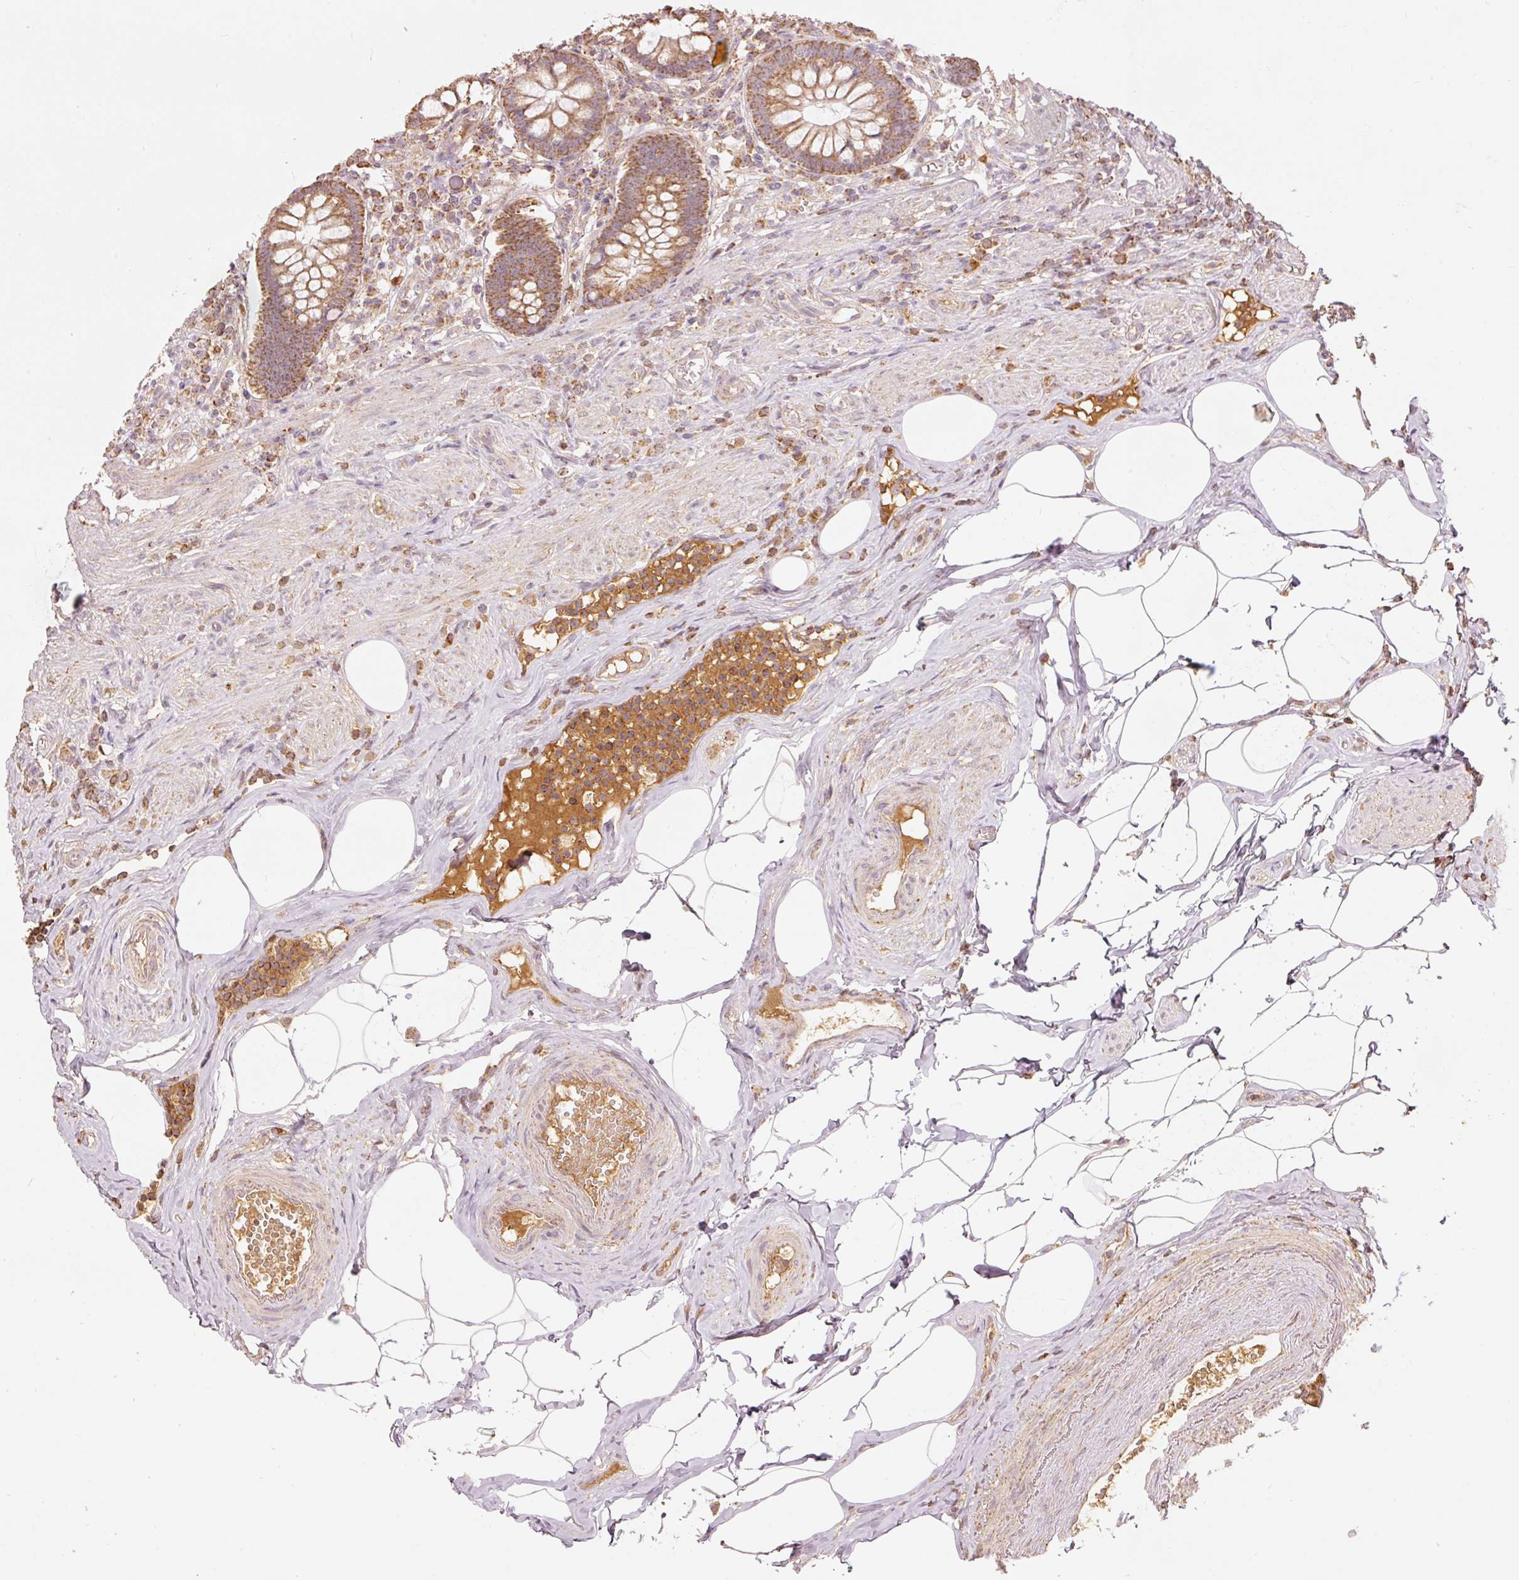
{"staining": {"intensity": "moderate", "quantity": ">75%", "location": "cytoplasmic/membranous"}, "tissue": "appendix", "cell_type": "Glandular cells", "image_type": "normal", "snomed": [{"axis": "morphology", "description": "Normal tissue, NOS"}, {"axis": "topography", "description": "Appendix"}], "caption": "Protein staining shows moderate cytoplasmic/membranous staining in approximately >75% of glandular cells in benign appendix. (DAB IHC with brightfield microscopy, high magnification).", "gene": "PSENEN", "patient": {"sex": "female", "age": 56}}